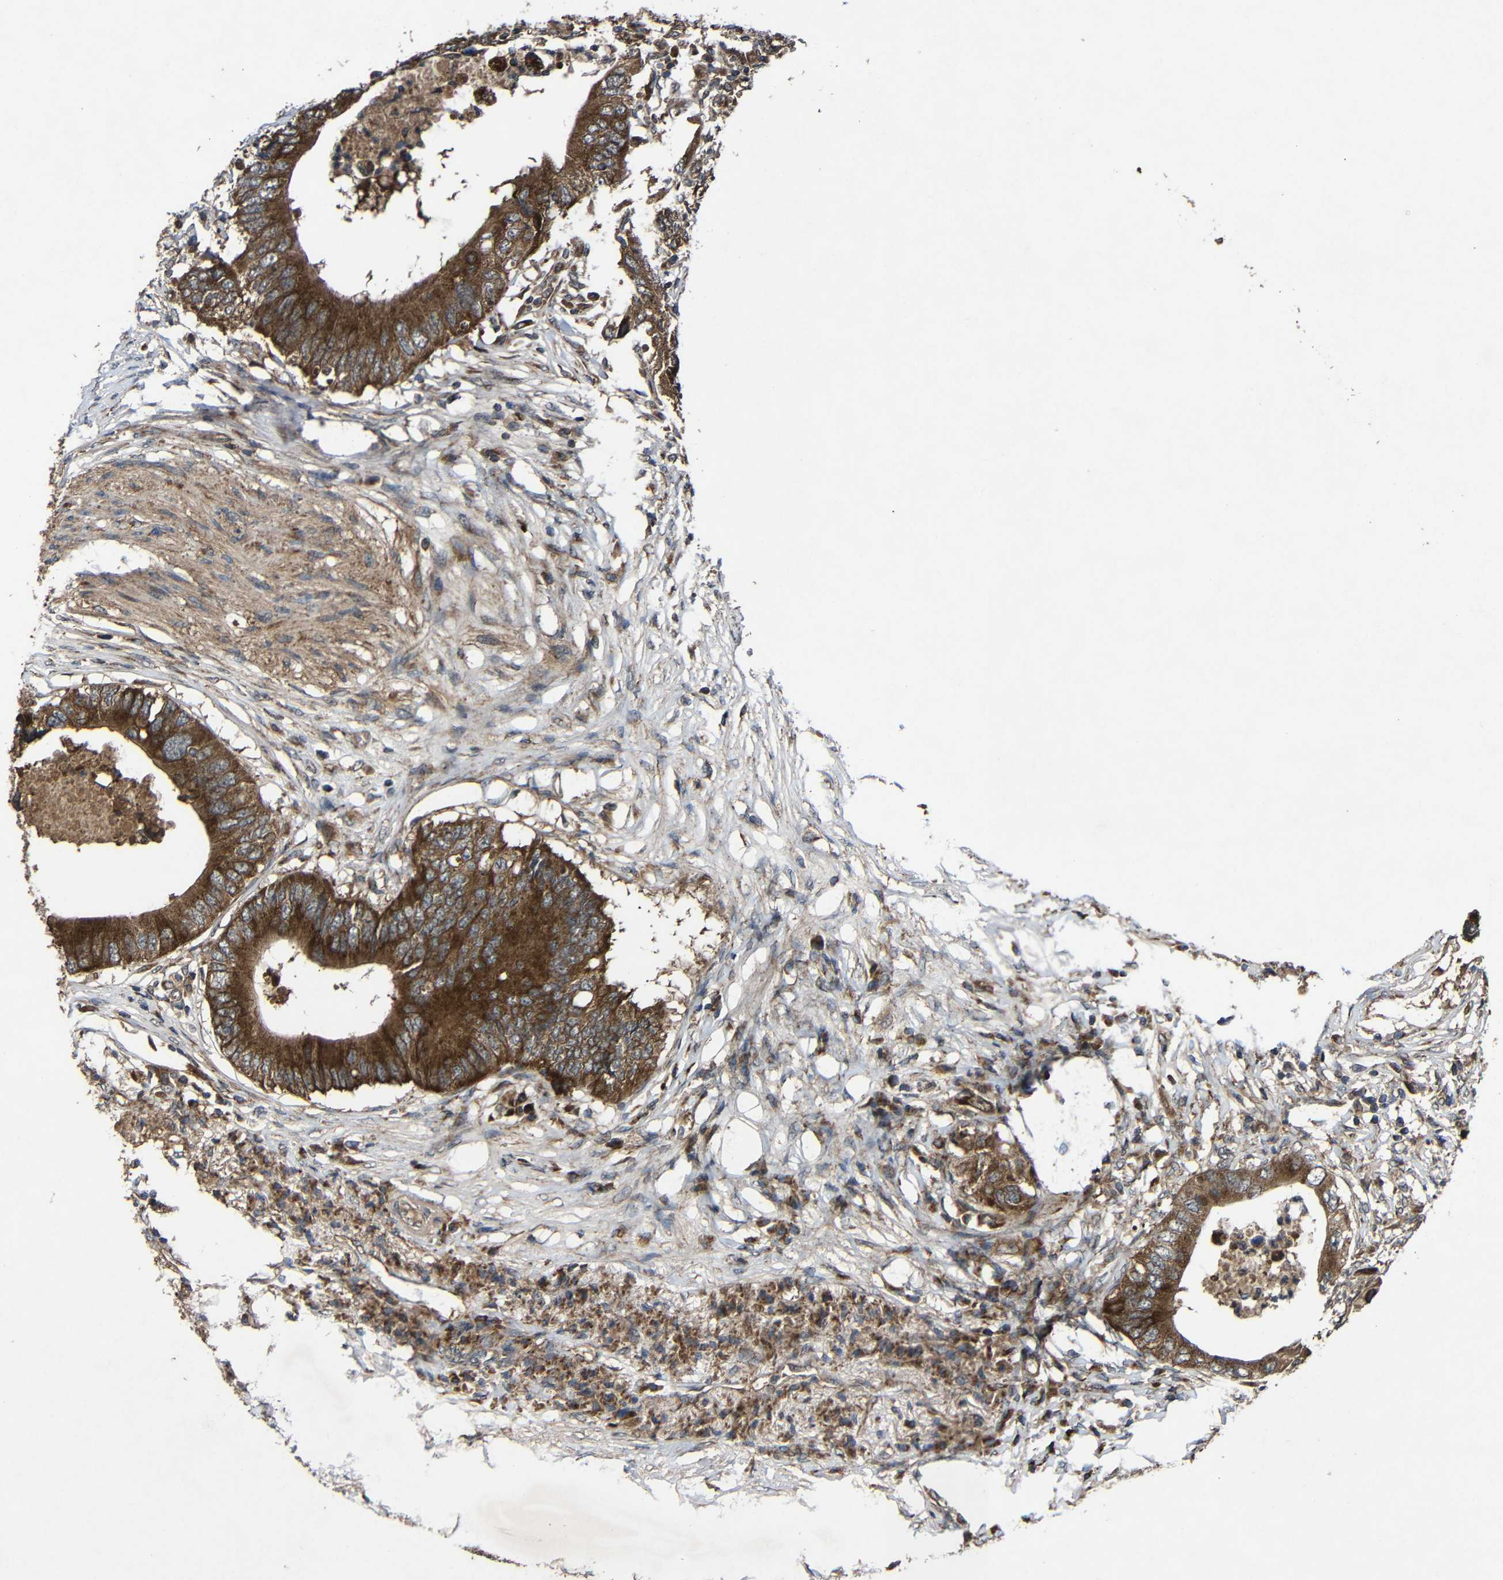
{"staining": {"intensity": "strong", "quantity": ">75%", "location": "cytoplasmic/membranous"}, "tissue": "colorectal cancer", "cell_type": "Tumor cells", "image_type": "cancer", "snomed": [{"axis": "morphology", "description": "Adenocarcinoma, NOS"}, {"axis": "topography", "description": "Colon"}], "caption": "About >75% of tumor cells in human colorectal cancer (adenocarcinoma) exhibit strong cytoplasmic/membranous protein positivity as visualized by brown immunohistochemical staining.", "gene": "C1GALT1", "patient": {"sex": "male", "age": 71}}